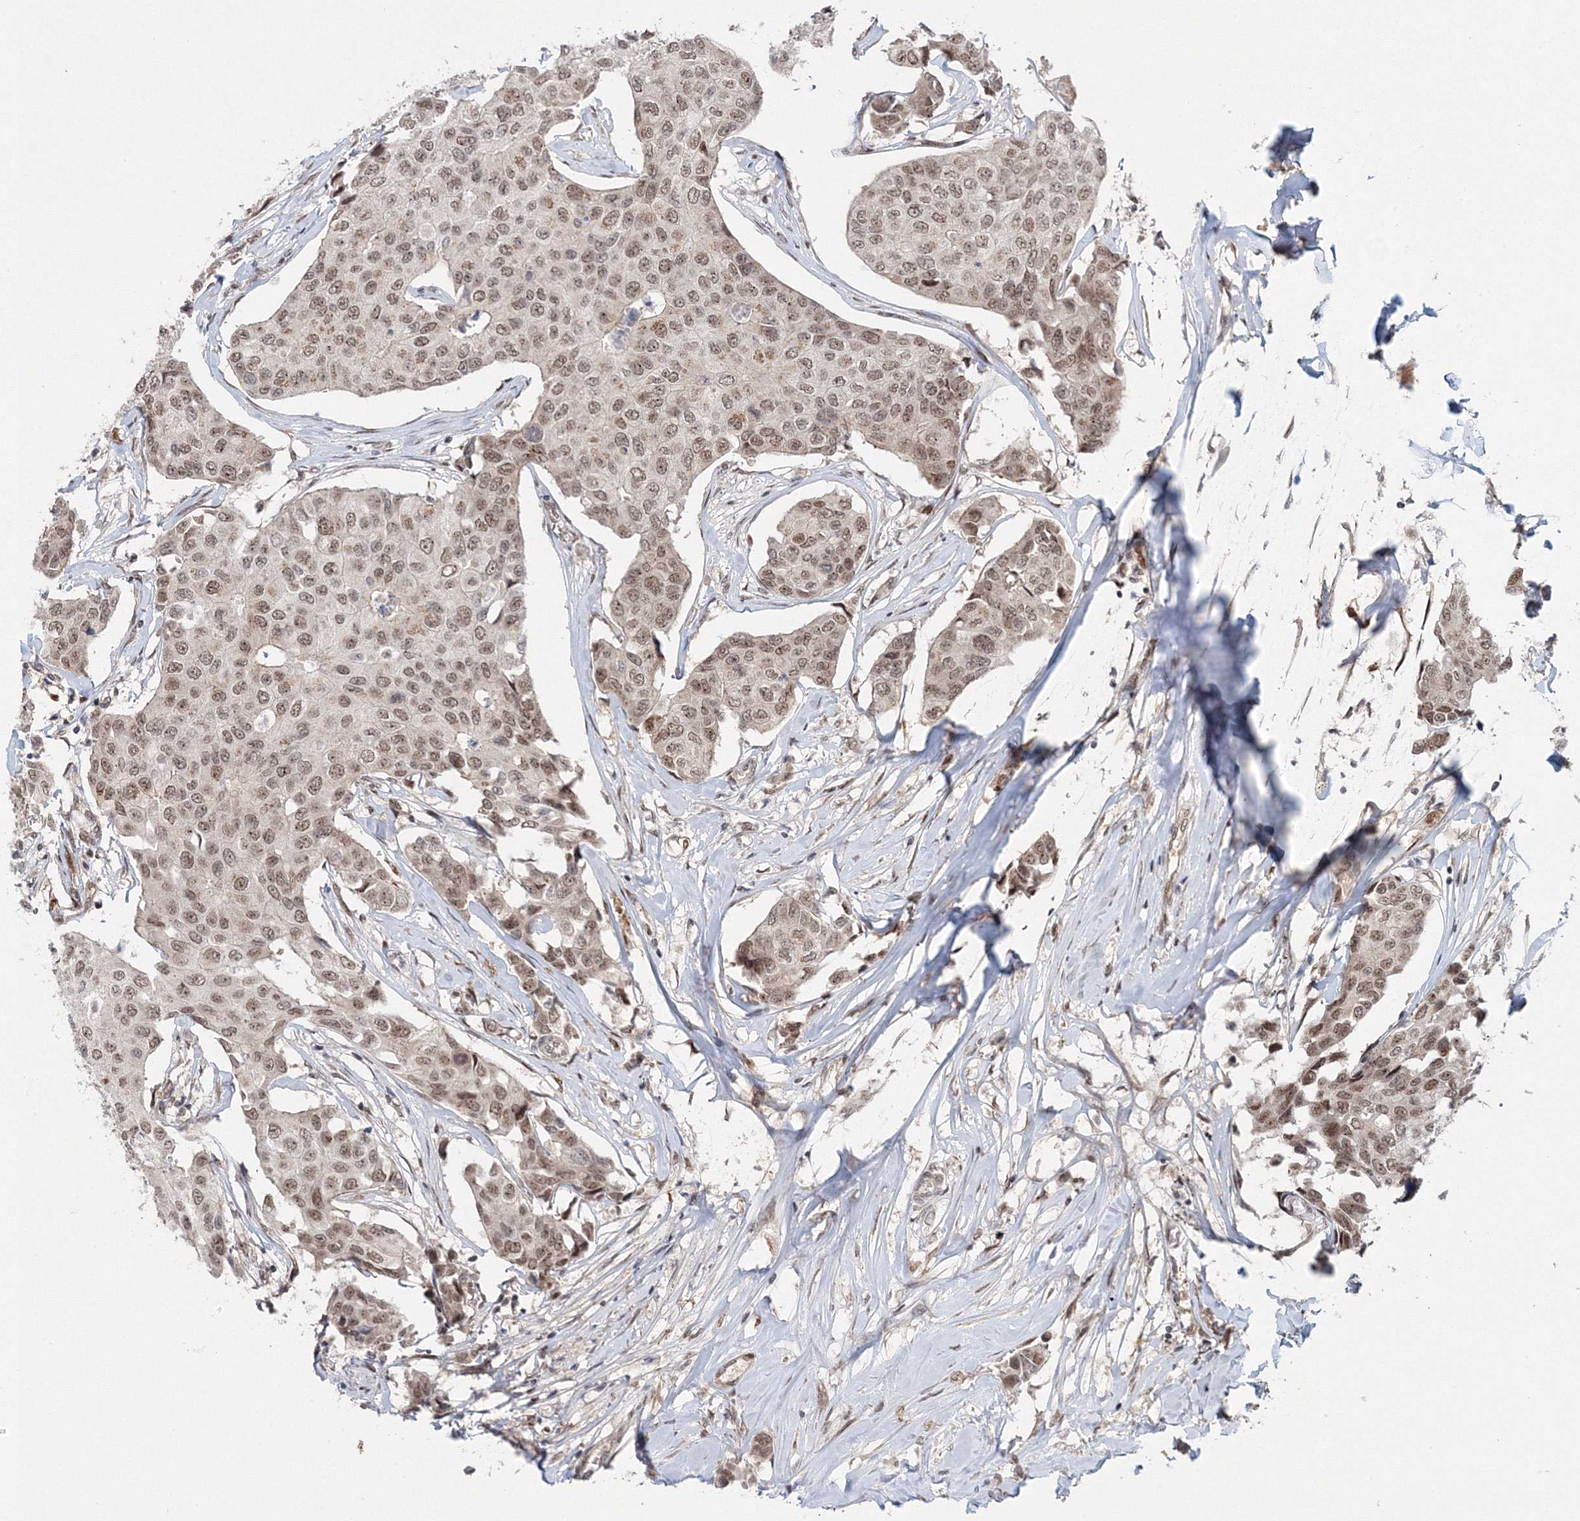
{"staining": {"intensity": "weak", "quantity": ">75%", "location": "nuclear"}, "tissue": "breast cancer", "cell_type": "Tumor cells", "image_type": "cancer", "snomed": [{"axis": "morphology", "description": "Duct carcinoma"}, {"axis": "topography", "description": "Breast"}], "caption": "Breast cancer (invasive ductal carcinoma) was stained to show a protein in brown. There is low levels of weak nuclear staining in about >75% of tumor cells.", "gene": "NOA1", "patient": {"sex": "female", "age": 80}}